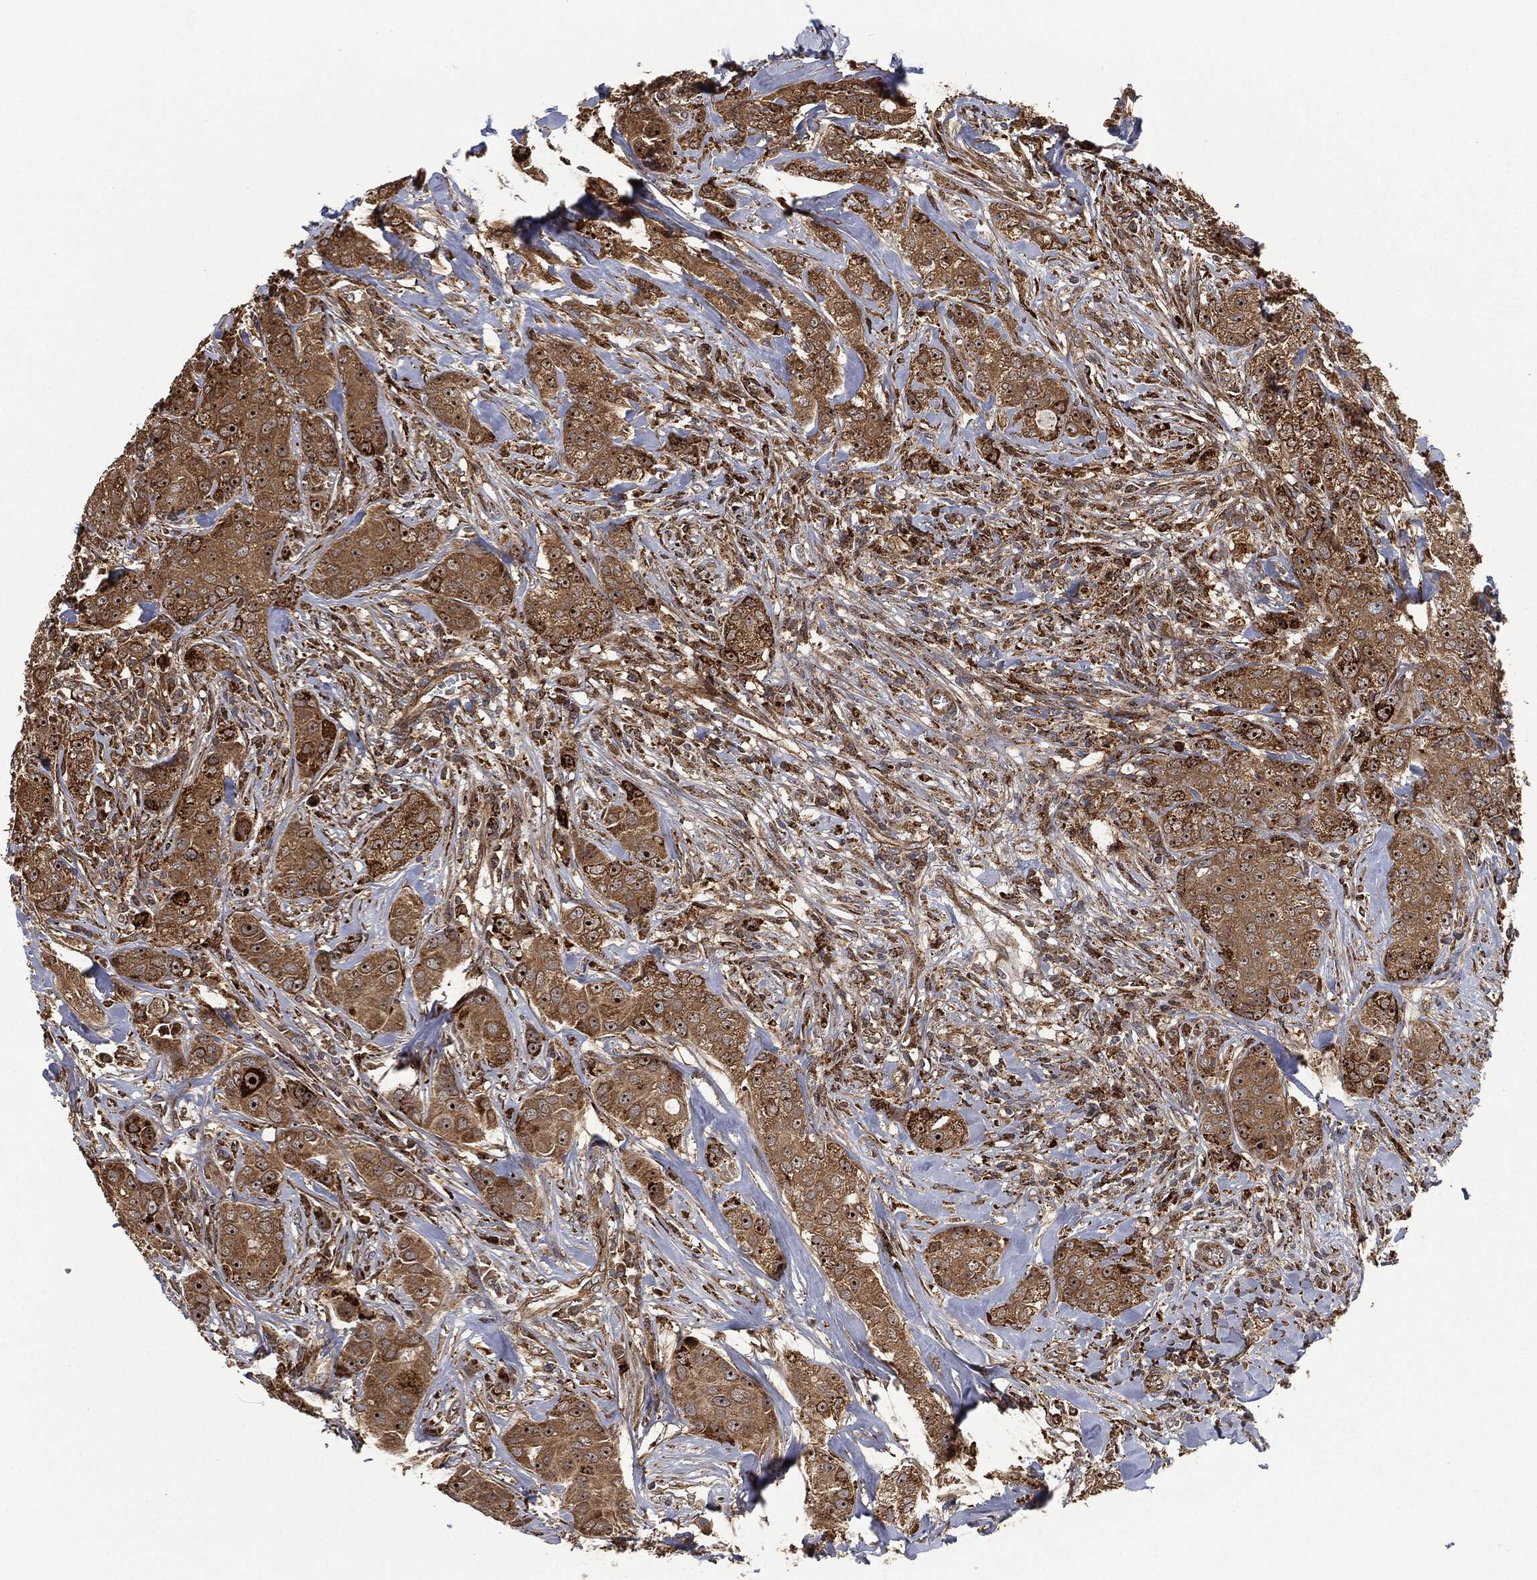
{"staining": {"intensity": "moderate", "quantity": ">75%", "location": "cytoplasmic/membranous"}, "tissue": "breast cancer", "cell_type": "Tumor cells", "image_type": "cancer", "snomed": [{"axis": "morphology", "description": "Duct carcinoma"}, {"axis": "topography", "description": "Breast"}], "caption": "Invasive ductal carcinoma (breast) tissue demonstrates moderate cytoplasmic/membranous expression in approximately >75% of tumor cells, visualized by immunohistochemistry.", "gene": "RFTN1", "patient": {"sex": "female", "age": 43}}